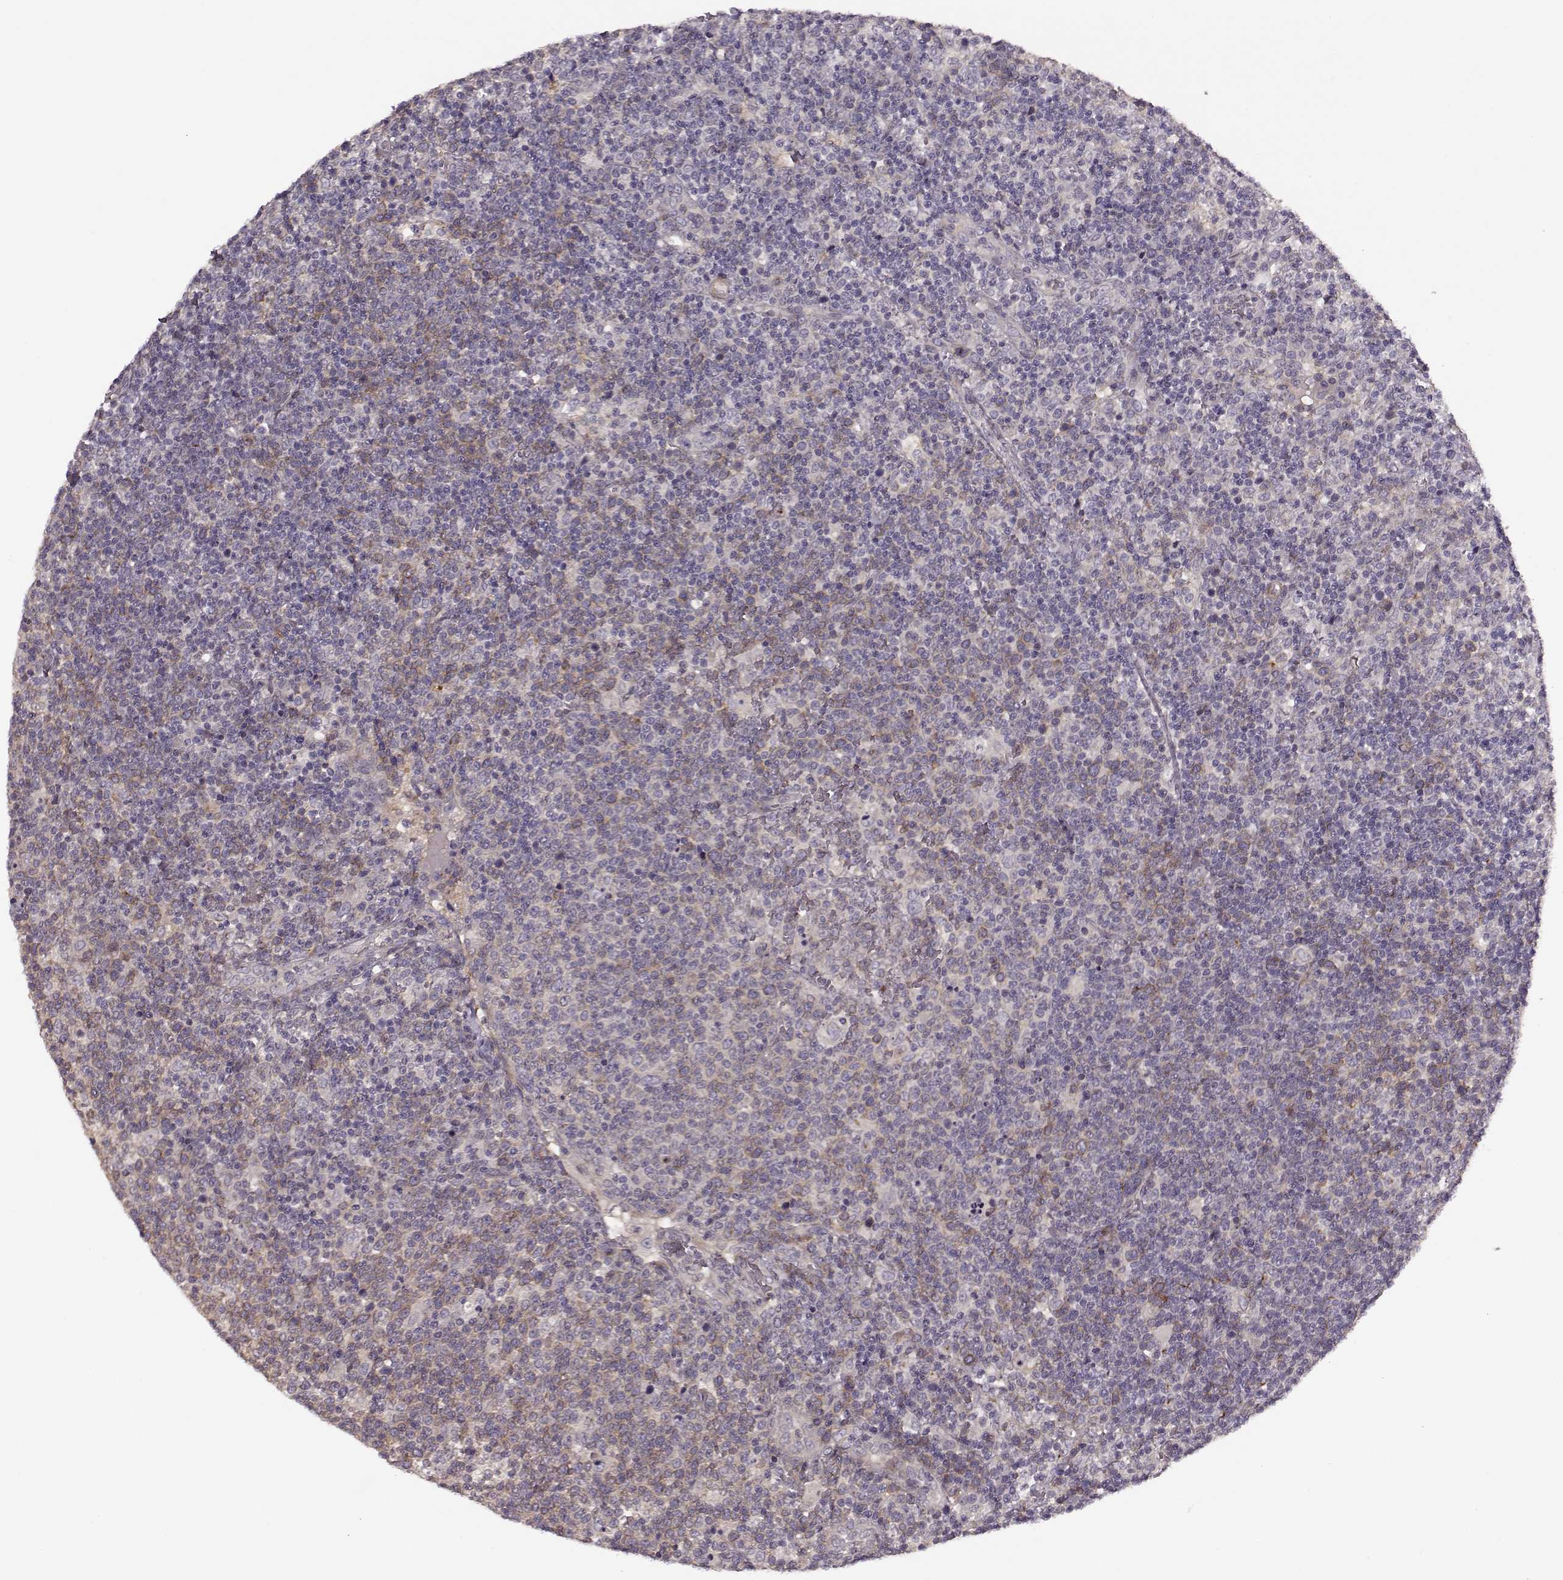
{"staining": {"intensity": "negative", "quantity": "none", "location": "none"}, "tissue": "lymphoma", "cell_type": "Tumor cells", "image_type": "cancer", "snomed": [{"axis": "morphology", "description": "Malignant lymphoma, non-Hodgkin's type, High grade"}, {"axis": "topography", "description": "Lymph node"}], "caption": "DAB (3,3'-diaminobenzidine) immunohistochemical staining of human high-grade malignant lymphoma, non-Hodgkin's type reveals no significant positivity in tumor cells.", "gene": "MTR", "patient": {"sex": "male", "age": 61}}